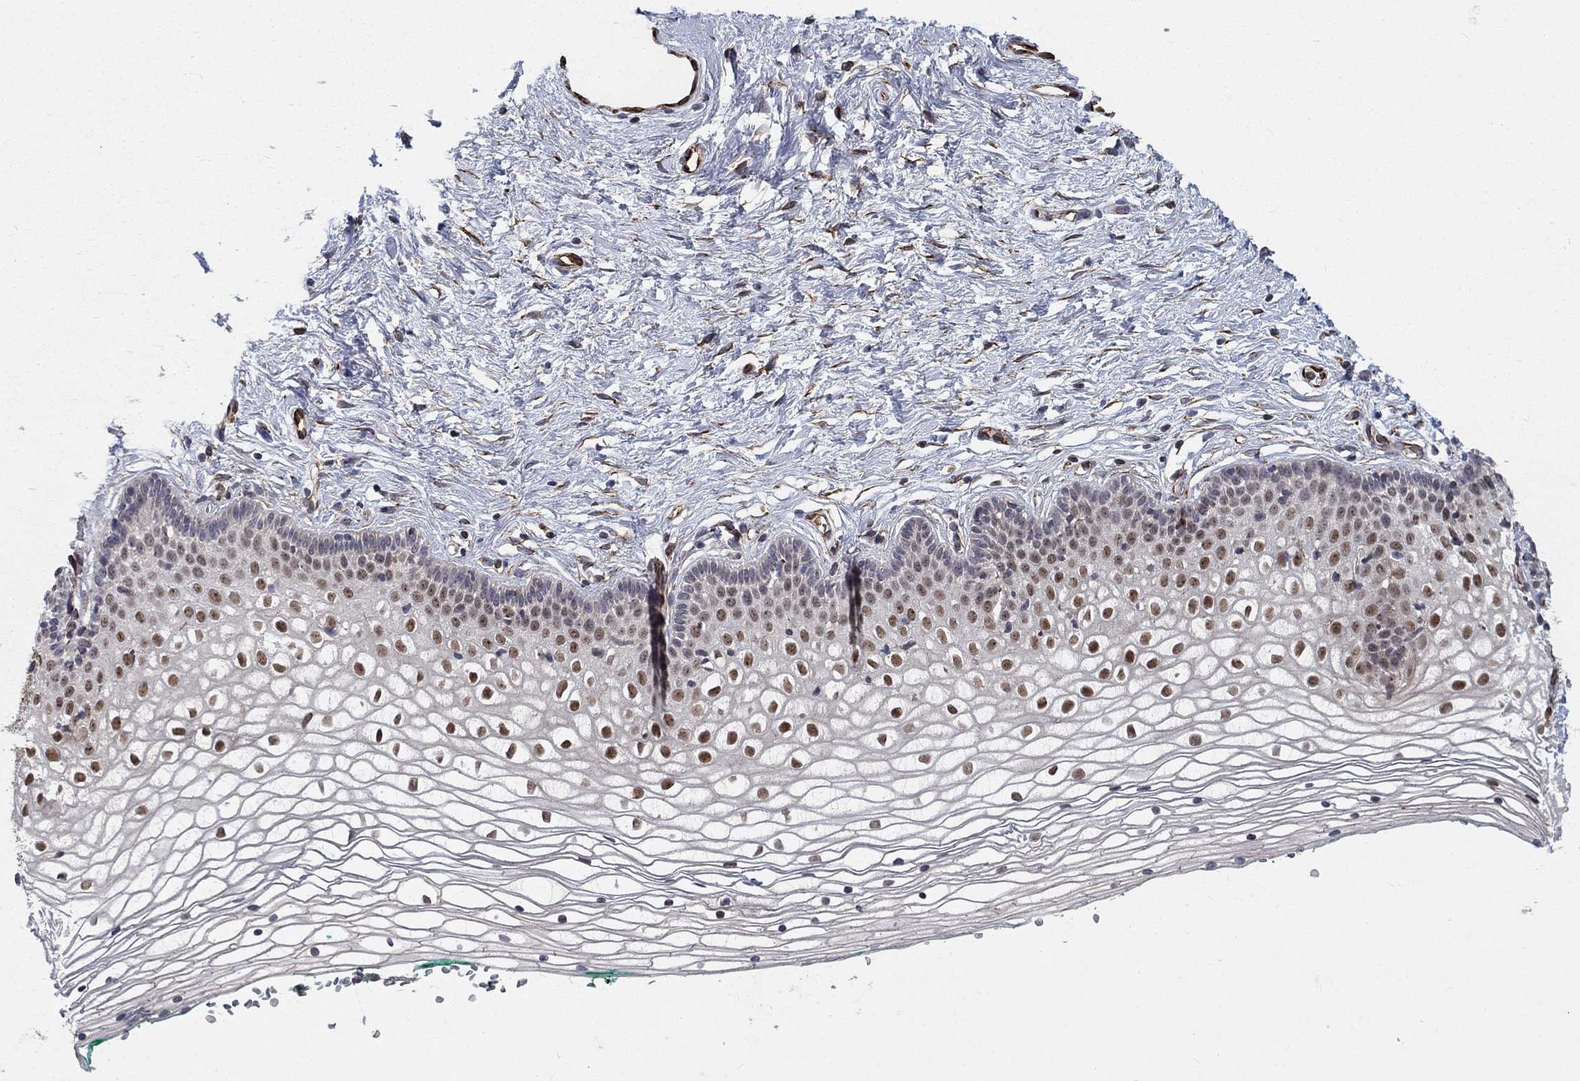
{"staining": {"intensity": "strong", "quantity": "25%-75%", "location": "nuclear"}, "tissue": "vagina", "cell_type": "Squamous epithelial cells", "image_type": "normal", "snomed": [{"axis": "morphology", "description": "Normal tissue, NOS"}, {"axis": "topography", "description": "Vagina"}], "caption": "Immunohistochemical staining of normal human vagina displays strong nuclear protein expression in about 25%-75% of squamous epithelial cells. (Stains: DAB in brown, nuclei in blue, Microscopy: brightfield microscopy at high magnification).", "gene": "MSRA", "patient": {"sex": "female", "age": 36}}